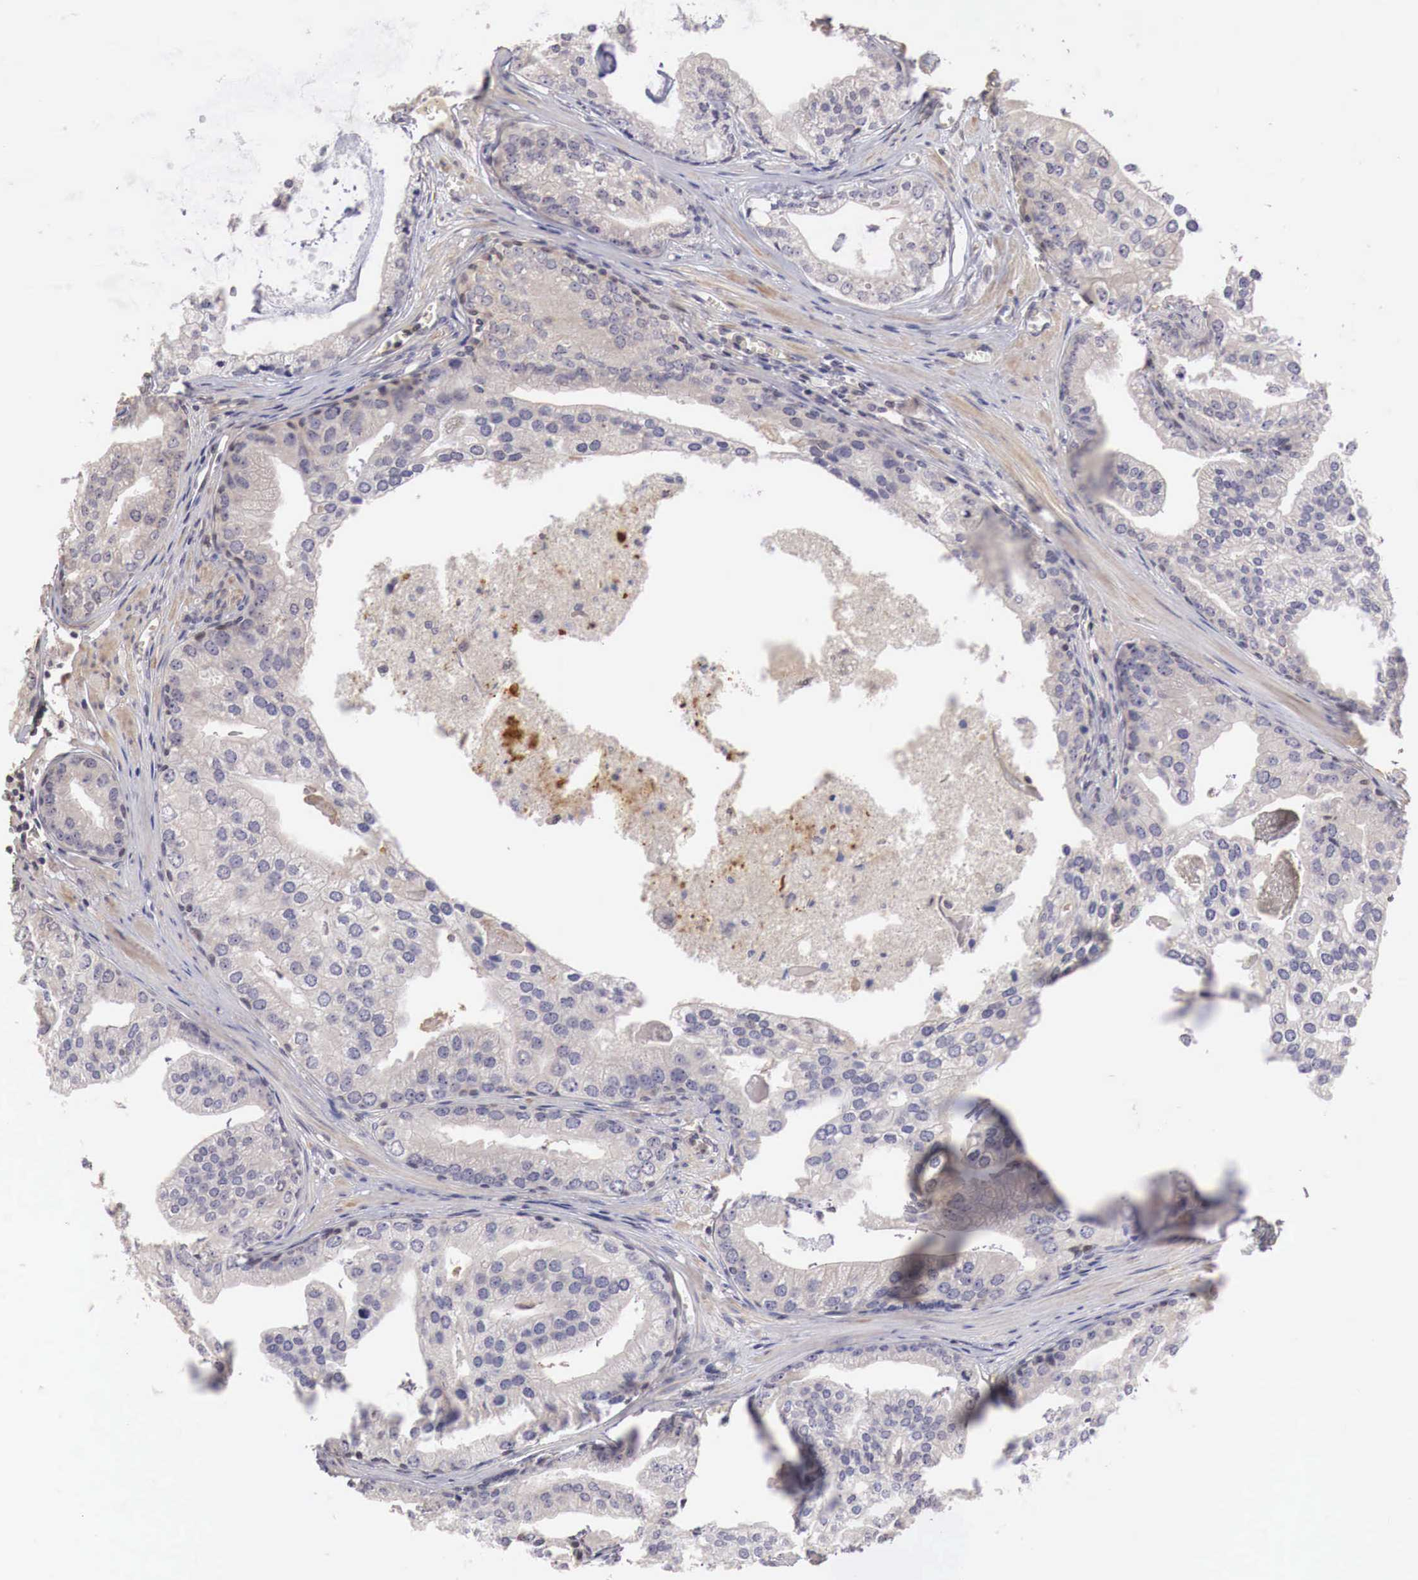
{"staining": {"intensity": "weak", "quantity": ">75%", "location": "cytoplasmic/membranous"}, "tissue": "prostate cancer", "cell_type": "Tumor cells", "image_type": "cancer", "snomed": [{"axis": "morphology", "description": "Adenocarcinoma, High grade"}, {"axis": "topography", "description": "Prostate"}], "caption": "Immunohistochemistry photomicrograph of prostate adenocarcinoma (high-grade) stained for a protein (brown), which shows low levels of weak cytoplasmic/membranous expression in approximately >75% of tumor cells.", "gene": "TBC1D9", "patient": {"sex": "male", "age": 56}}